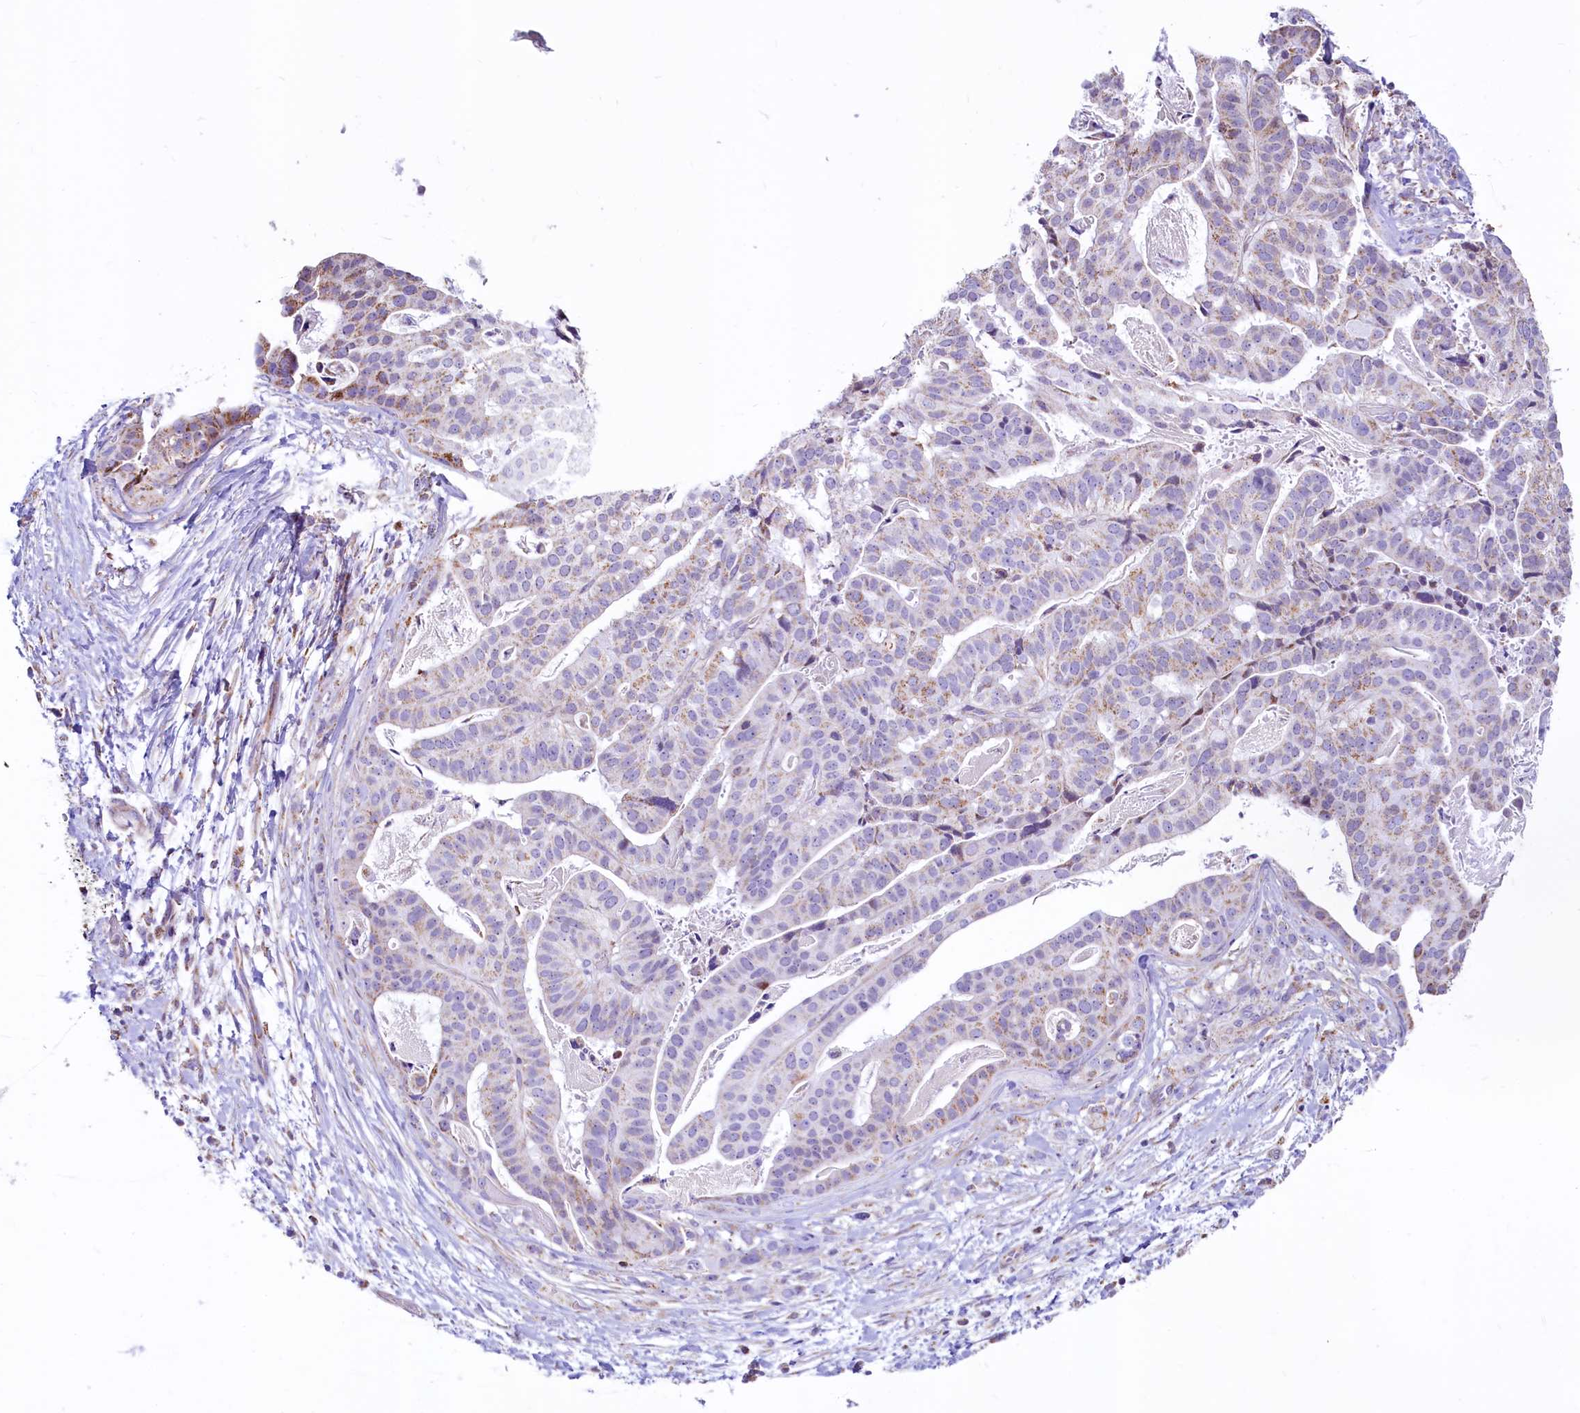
{"staining": {"intensity": "moderate", "quantity": "<25%", "location": "cytoplasmic/membranous"}, "tissue": "stomach cancer", "cell_type": "Tumor cells", "image_type": "cancer", "snomed": [{"axis": "morphology", "description": "Adenocarcinoma, NOS"}, {"axis": "topography", "description": "Stomach"}], "caption": "Immunohistochemistry (IHC) staining of stomach cancer (adenocarcinoma), which displays low levels of moderate cytoplasmic/membranous staining in about <25% of tumor cells indicating moderate cytoplasmic/membranous protein staining. The staining was performed using DAB (3,3'-diaminobenzidine) (brown) for protein detection and nuclei were counterstained in hematoxylin (blue).", "gene": "VWCE", "patient": {"sex": "male", "age": 48}}